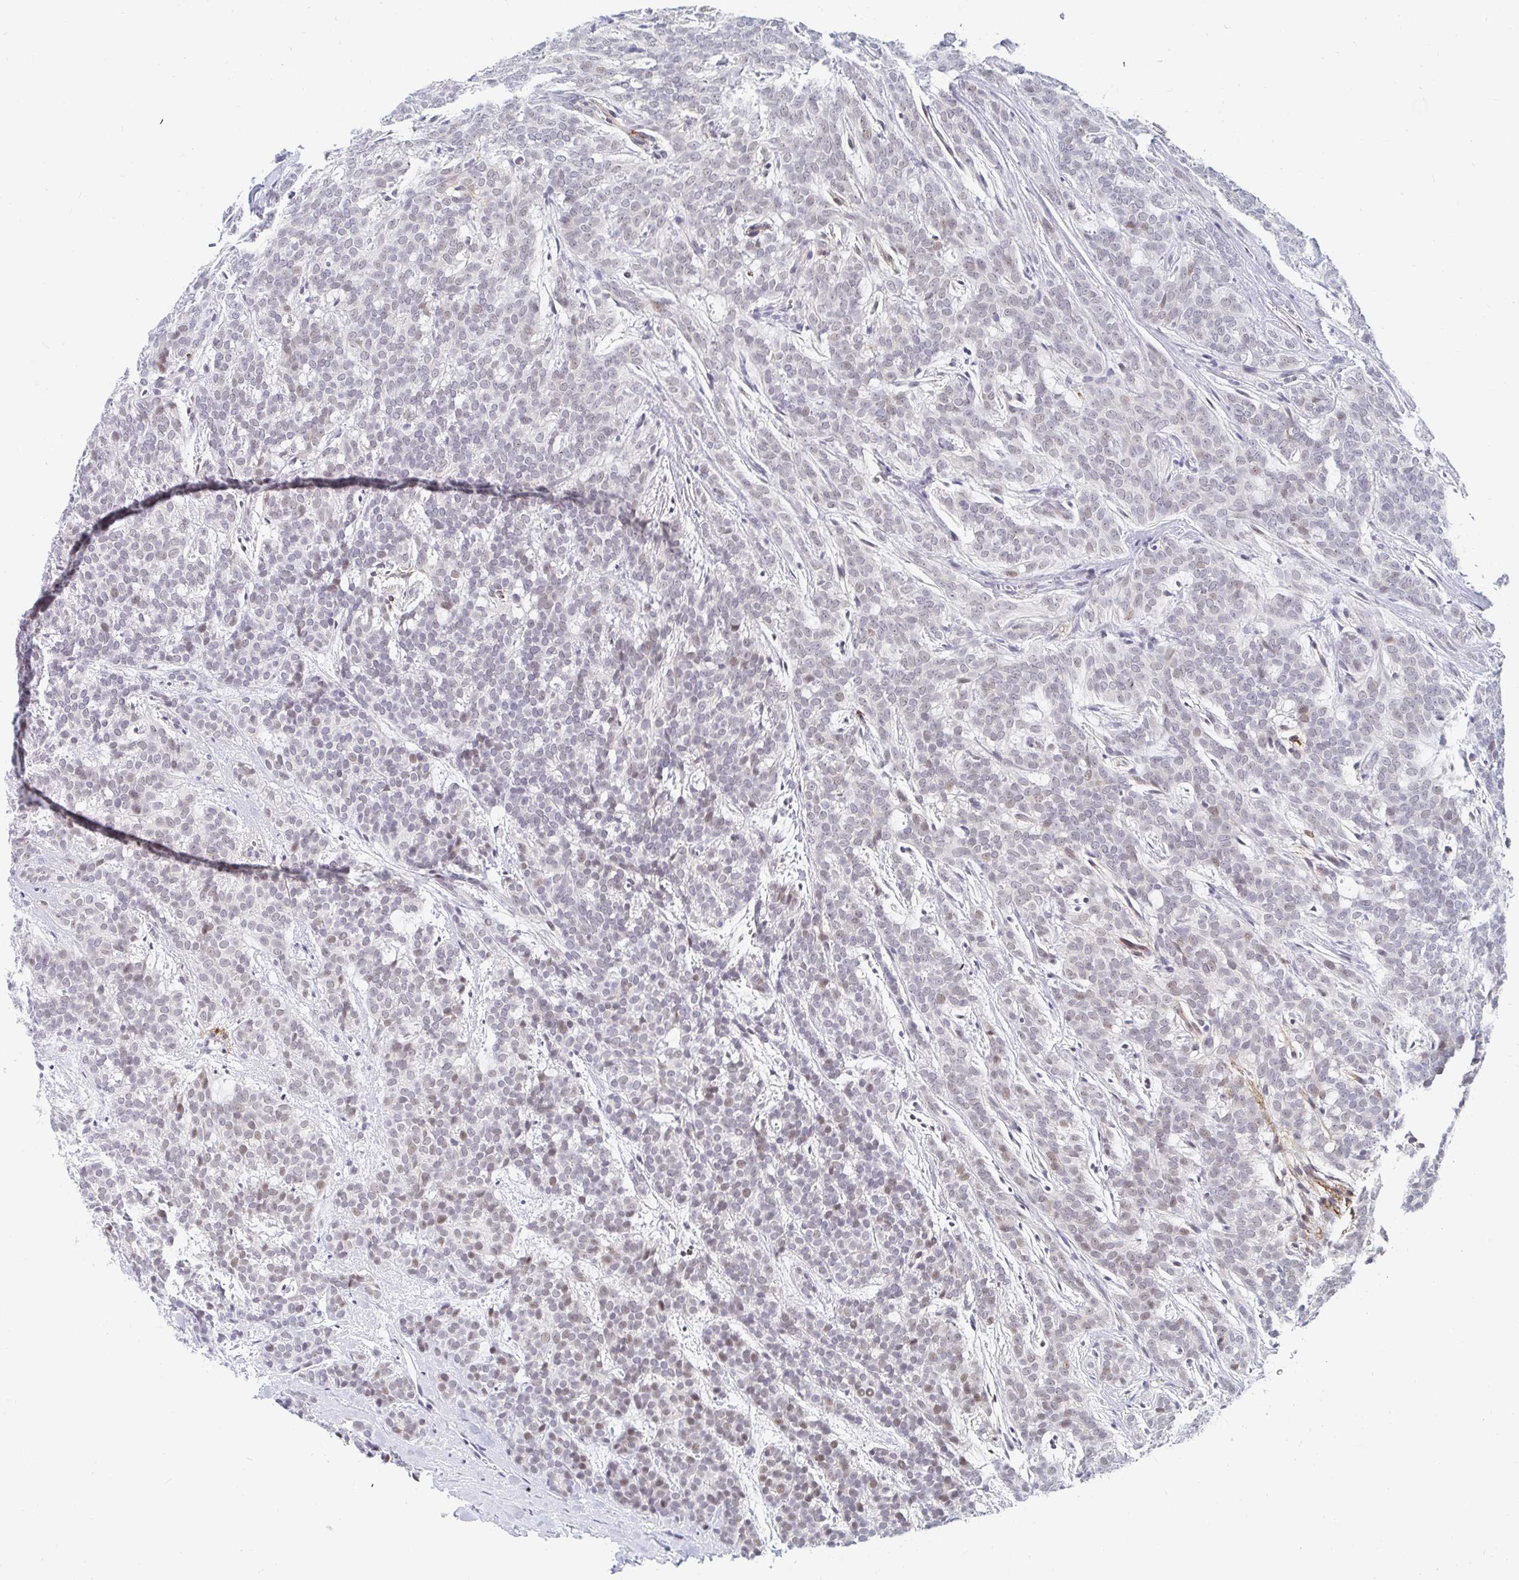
{"staining": {"intensity": "weak", "quantity": "<25%", "location": "nuclear"}, "tissue": "head and neck cancer", "cell_type": "Tumor cells", "image_type": "cancer", "snomed": [{"axis": "morphology", "description": "Normal tissue, NOS"}, {"axis": "morphology", "description": "Adenocarcinoma, NOS"}, {"axis": "topography", "description": "Oral tissue"}, {"axis": "topography", "description": "Head-Neck"}], "caption": "Adenocarcinoma (head and neck) stained for a protein using immunohistochemistry exhibits no staining tumor cells.", "gene": "COL28A1", "patient": {"sex": "female", "age": 57}}